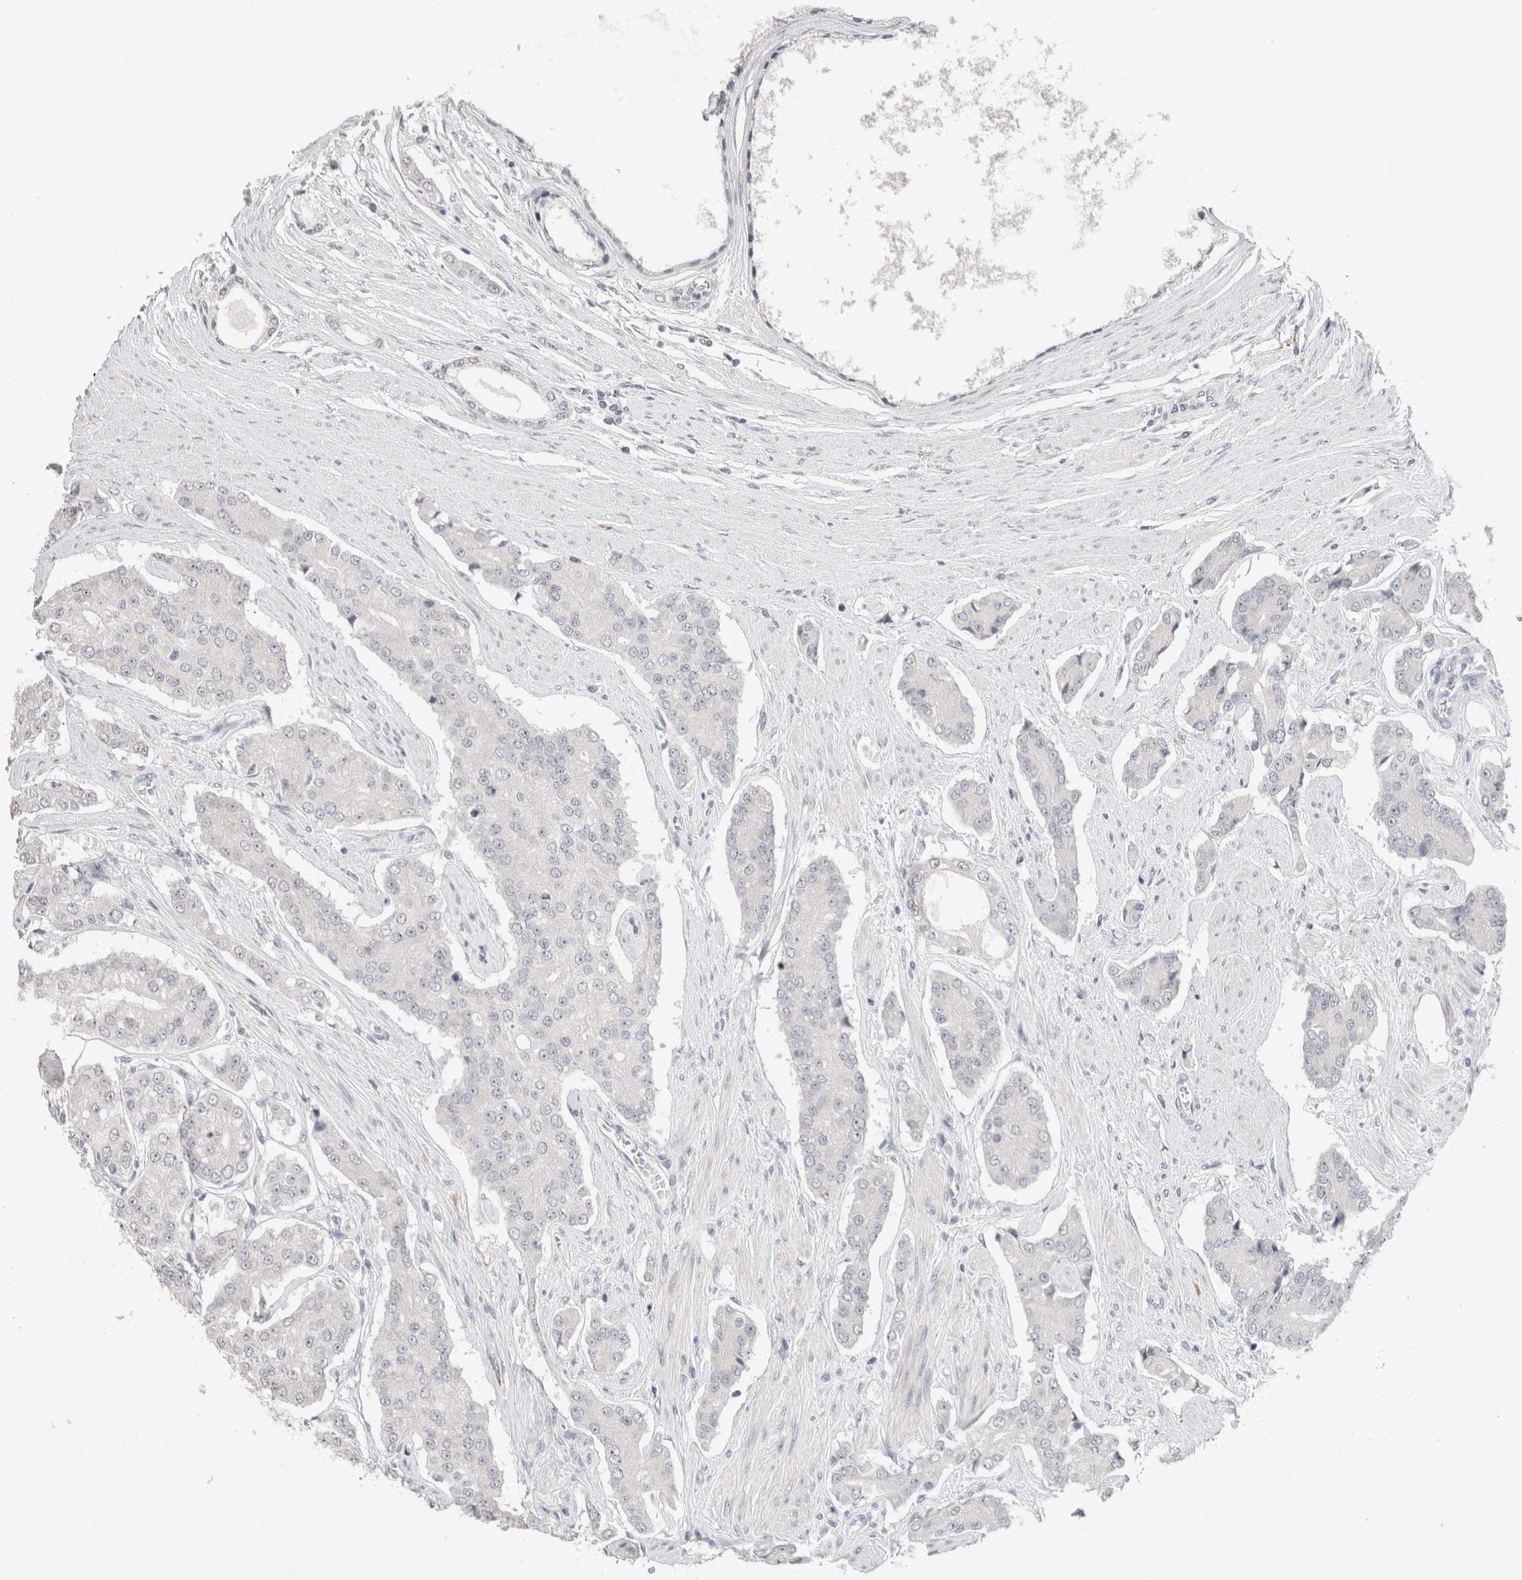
{"staining": {"intensity": "negative", "quantity": "none", "location": "none"}, "tissue": "prostate cancer", "cell_type": "Tumor cells", "image_type": "cancer", "snomed": [{"axis": "morphology", "description": "Adenocarcinoma, High grade"}, {"axis": "topography", "description": "Prostate"}], "caption": "Photomicrograph shows no protein staining in tumor cells of prostate cancer tissue.", "gene": "HDLBP", "patient": {"sex": "male", "age": 71}}